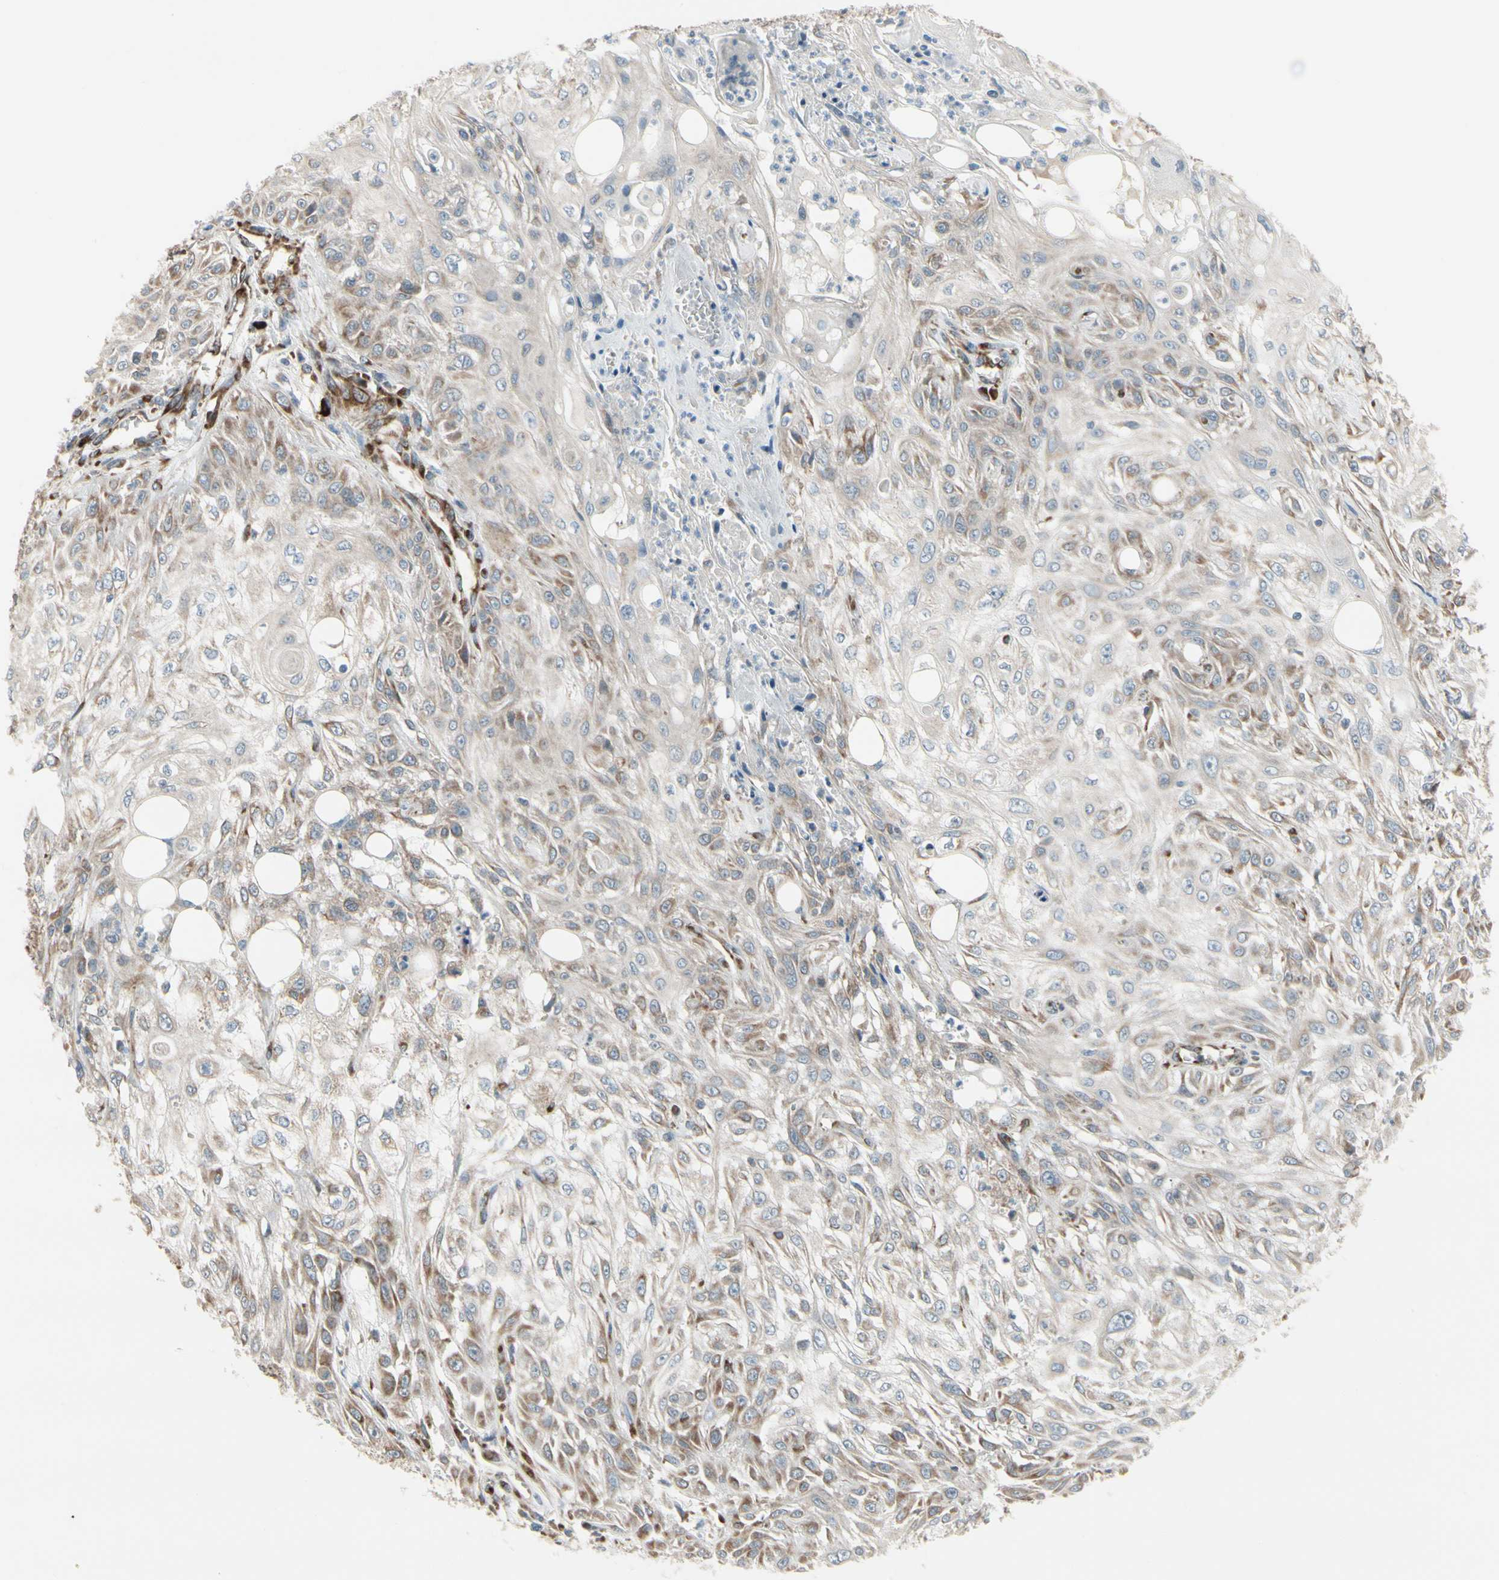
{"staining": {"intensity": "weak", "quantity": ">75%", "location": "cytoplasmic/membranous"}, "tissue": "skin cancer", "cell_type": "Tumor cells", "image_type": "cancer", "snomed": [{"axis": "morphology", "description": "Squamous cell carcinoma, NOS"}, {"axis": "topography", "description": "Skin"}], "caption": "Brown immunohistochemical staining in skin cancer (squamous cell carcinoma) exhibits weak cytoplasmic/membranous staining in about >75% of tumor cells.", "gene": "FNDC3A", "patient": {"sex": "male", "age": 75}}